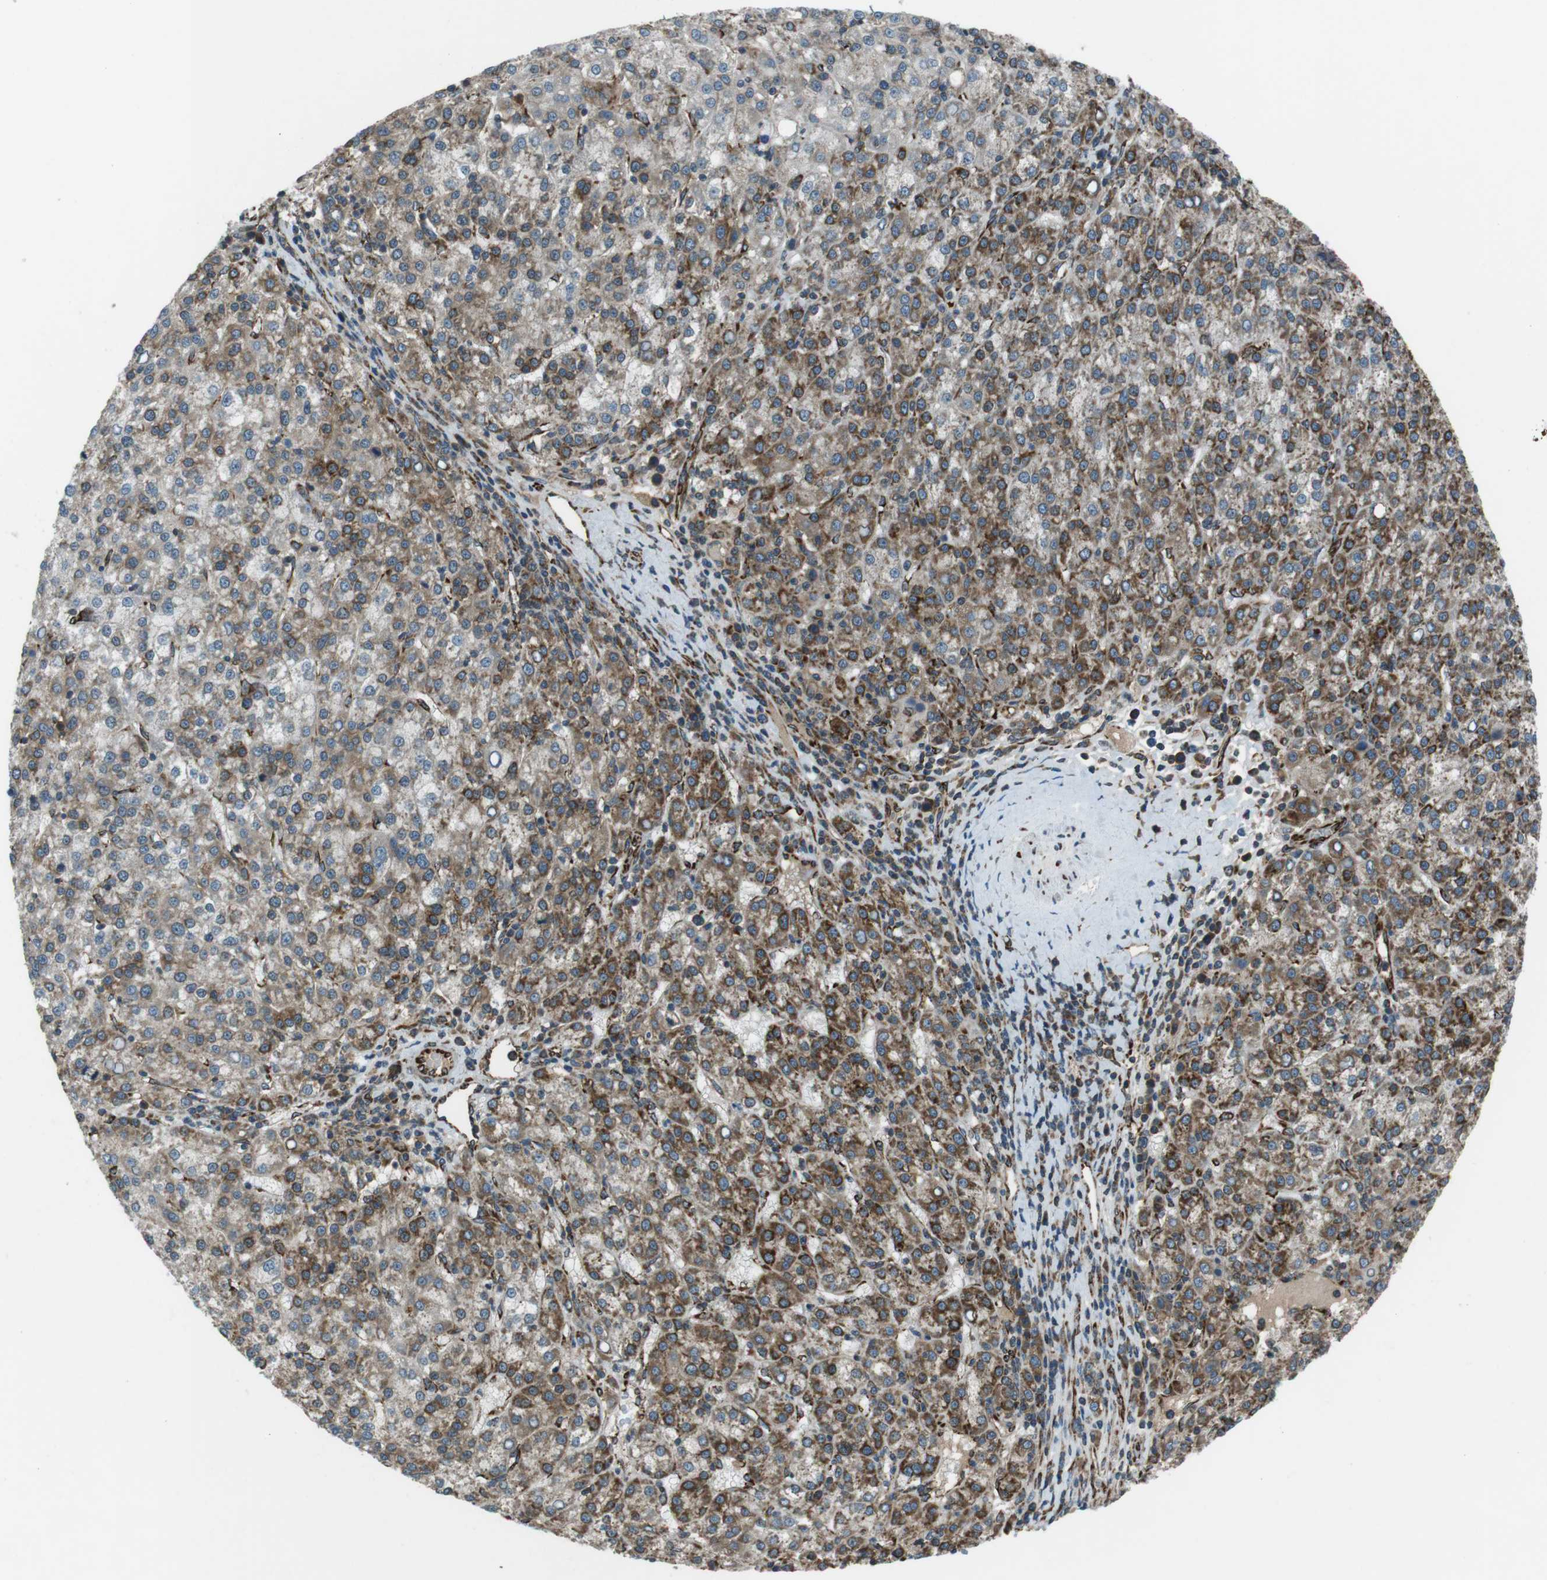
{"staining": {"intensity": "moderate", "quantity": "25%-75%", "location": "cytoplasmic/membranous"}, "tissue": "liver cancer", "cell_type": "Tumor cells", "image_type": "cancer", "snomed": [{"axis": "morphology", "description": "Carcinoma, Hepatocellular, NOS"}, {"axis": "topography", "description": "Liver"}], "caption": "Liver cancer stained for a protein (brown) demonstrates moderate cytoplasmic/membranous positive positivity in approximately 25%-75% of tumor cells.", "gene": "KTN1", "patient": {"sex": "female", "age": 58}}